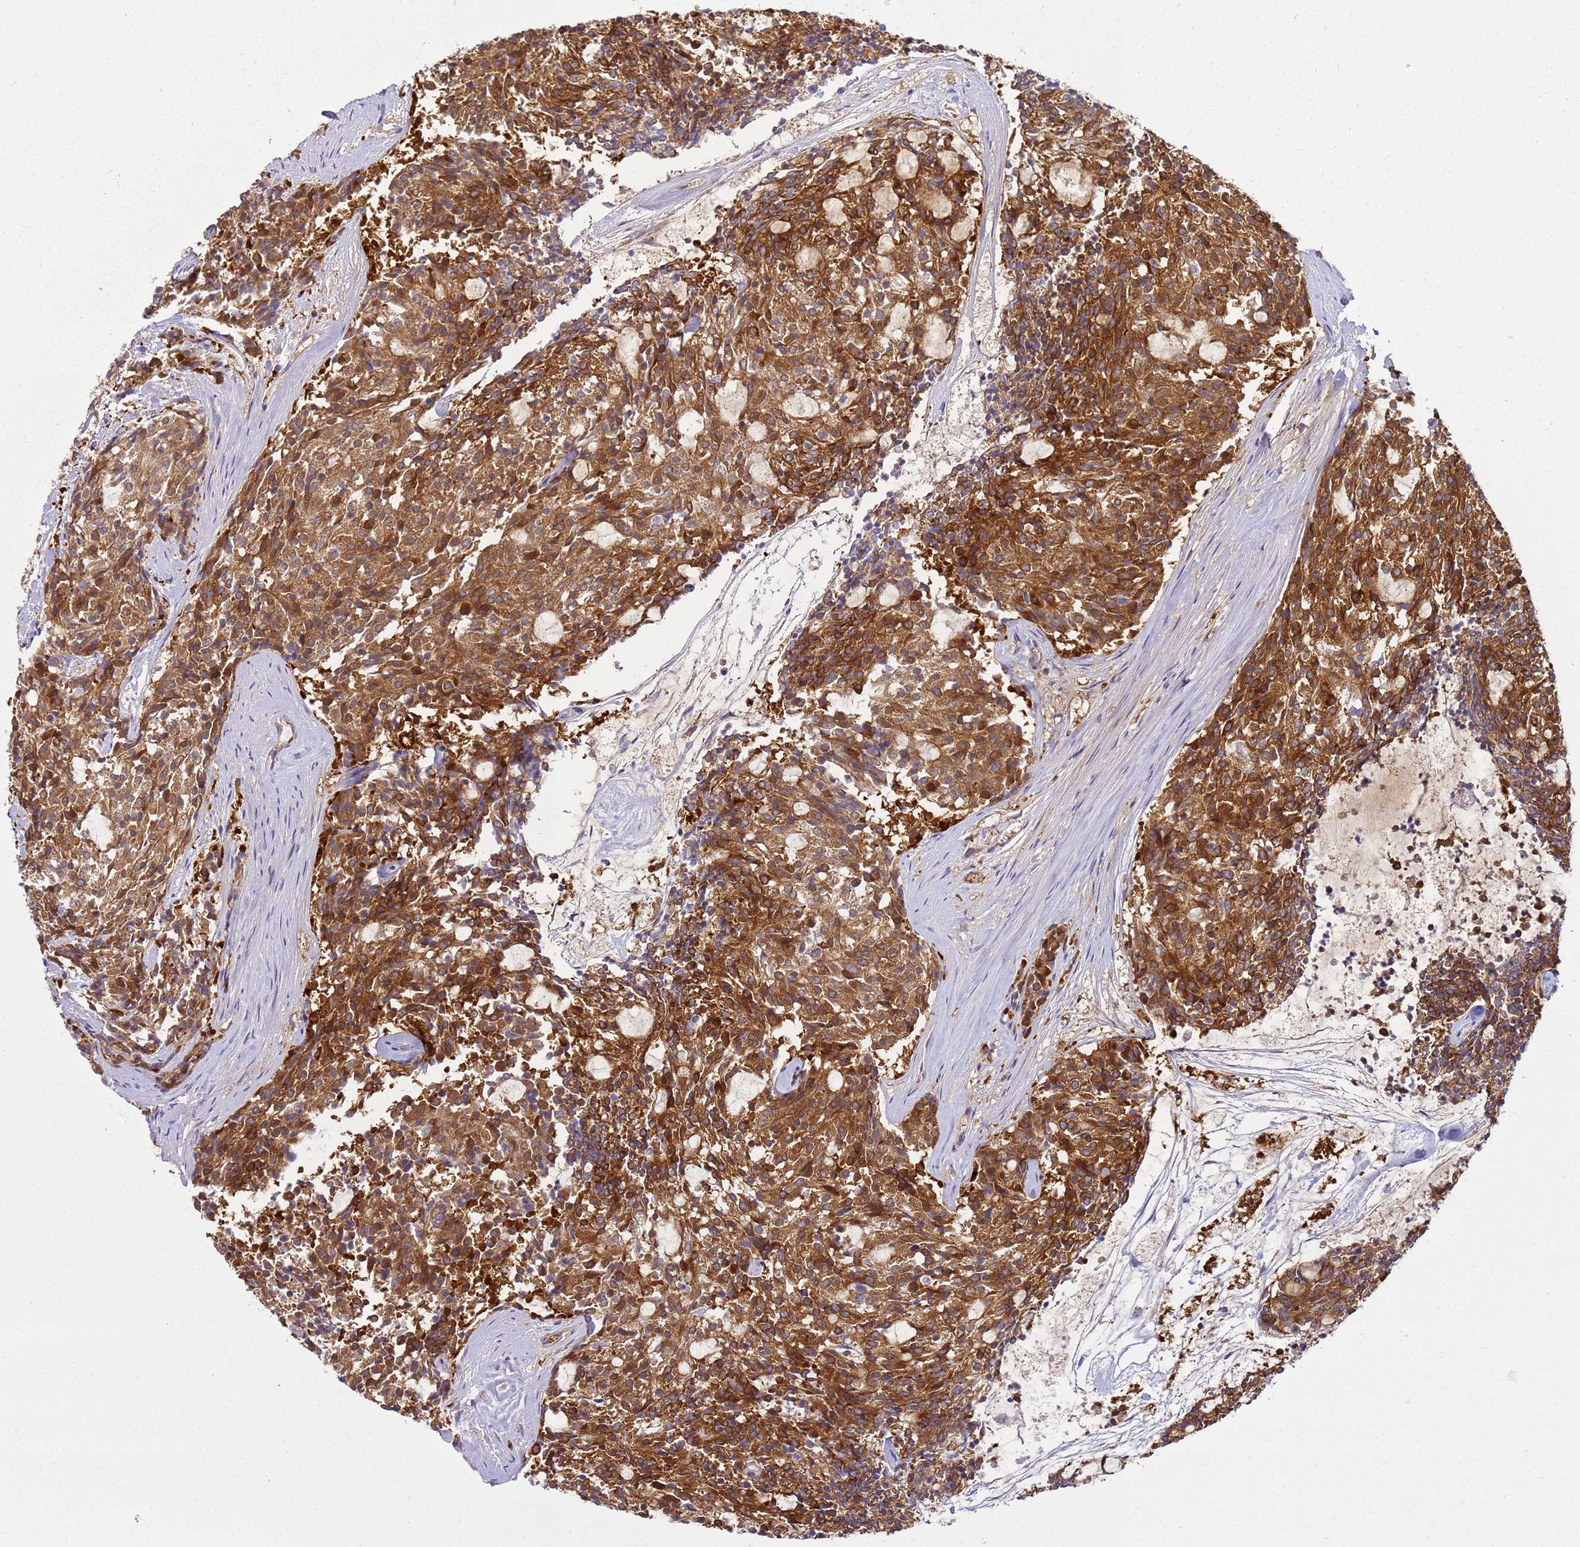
{"staining": {"intensity": "strong", "quantity": ">75%", "location": "cytoplasmic/membranous"}, "tissue": "carcinoid", "cell_type": "Tumor cells", "image_type": "cancer", "snomed": [{"axis": "morphology", "description": "Carcinoid, malignant, NOS"}, {"axis": "topography", "description": "Pancreas"}], "caption": "A histopathology image of carcinoid stained for a protein shows strong cytoplasmic/membranous brown staining in tumor cells.", "gene": "SNX21", "patient": {"sex": "female", "age": 54}}